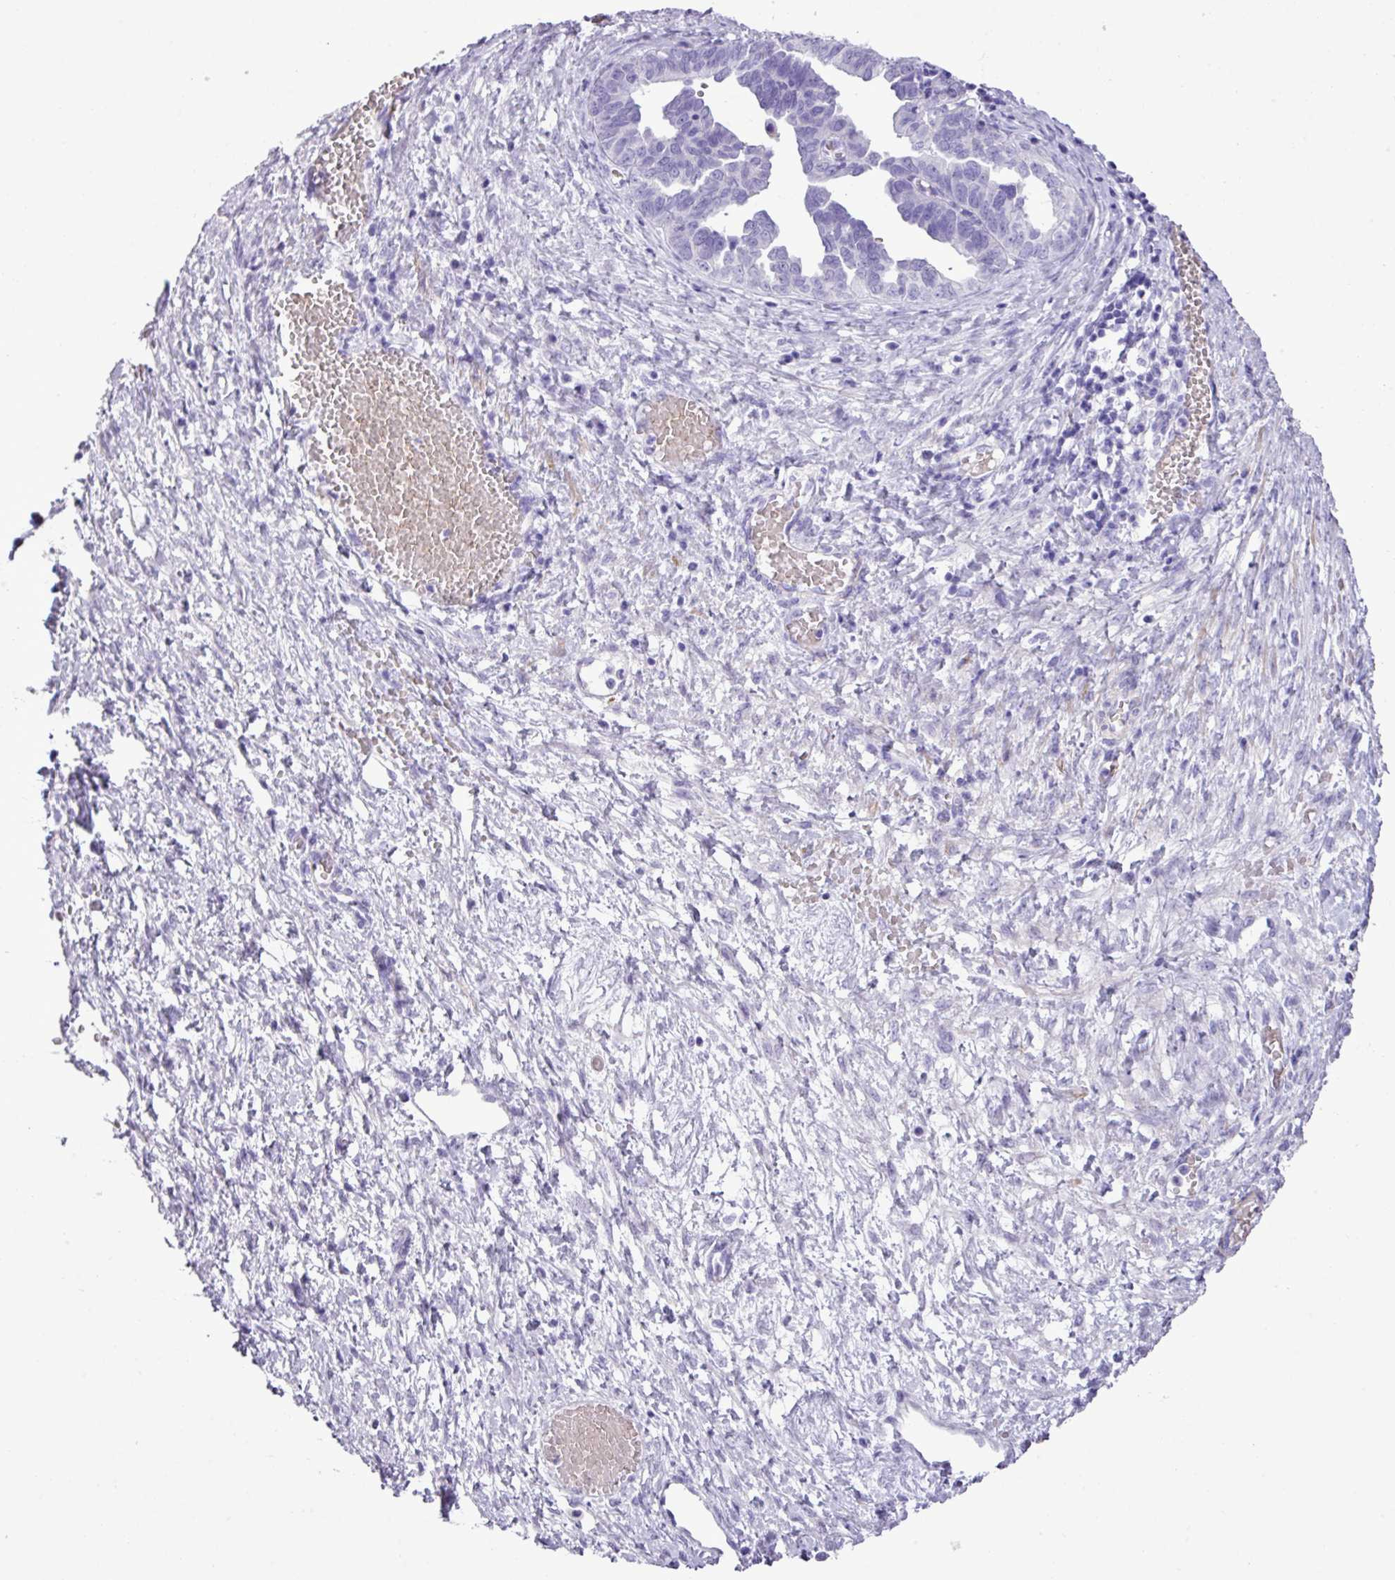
{"staining": {"intensity": "negative", "quantity": "none", "location": "none"}, "tissue": "ovarian cancer", "cell_type": "Tumor cells", "image_type": "cancer", "snomed": [{"axis": "morphology", "description": "Cystadenocarcinoma, serous, NOS"}, {"axis": "topography", "description": "Ovary"}], "caption": "This is a photomicrograph of immunohistochemistry staining of ovarian cancer (serous cystadenocarcinoma), which shows no expression in tumor cells. (DAB (3,3'-diaminobenzidine) immunohistochemistry (IHC) with hematoxylin counter stain).", "gene": "ZSCAN5A", "patient": {"sex": "female", "age": 64}}